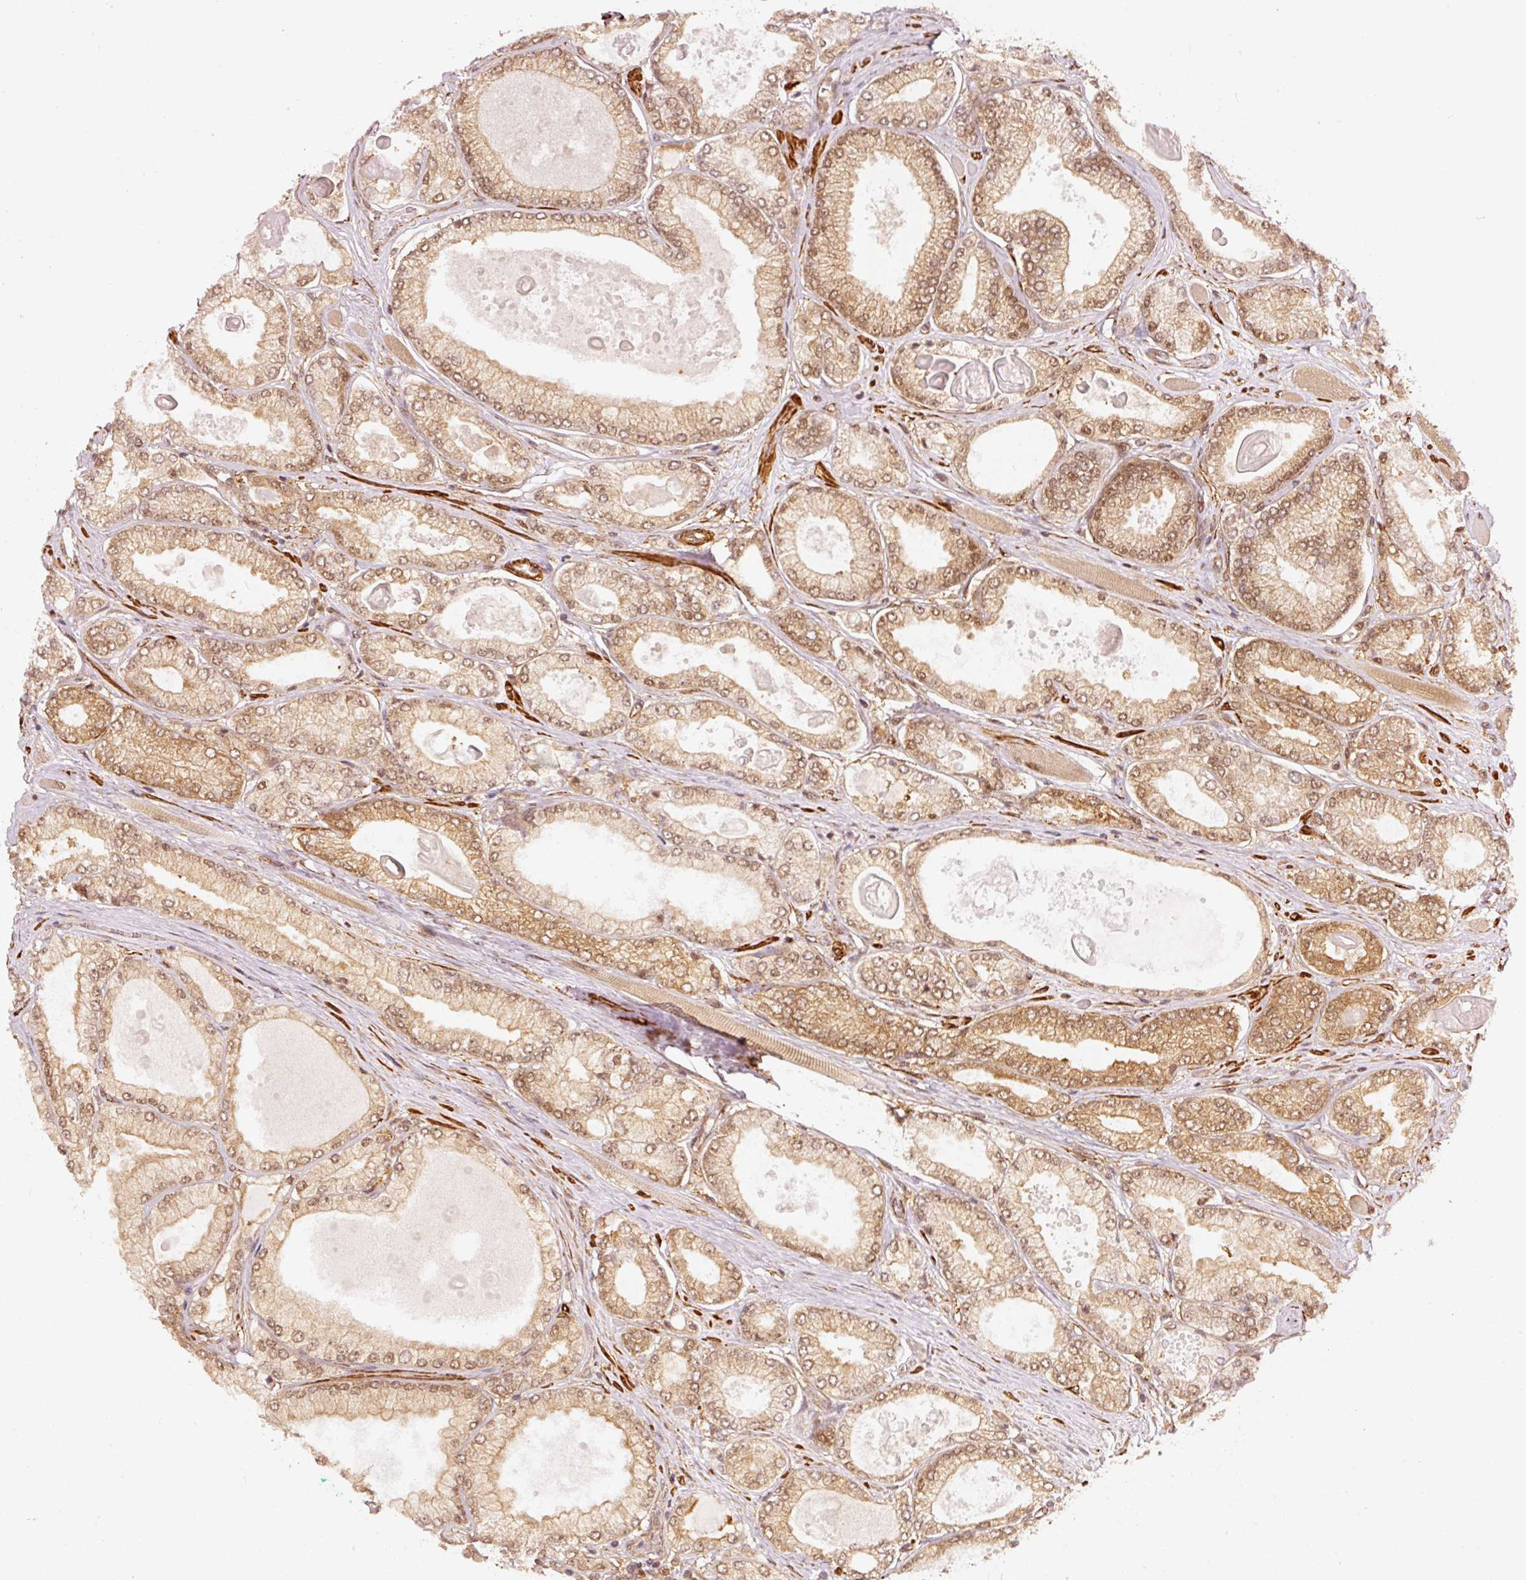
{"staining": {"intensity": "moderate", "quantity": ">75%", "location": "cytoplasmic/membranous,nuclear"}, "tissue": "prostate cancer", "cell_type": "Tumor cells", "image_type": "cancer", "snomed": [{"axis": "morphology", "description": "Adenocarcinoma, High grade"}, {"axis": "topography", "description": "Prostate"}], "caption": "Human prostate cancer stained with a brown dye shows moderate cytoplasmic/membranous and nuclear positive positivity in about >75% of tumor cells.", "gene": "PSMD1", "patient": {"sex": "male", "age": 68}}